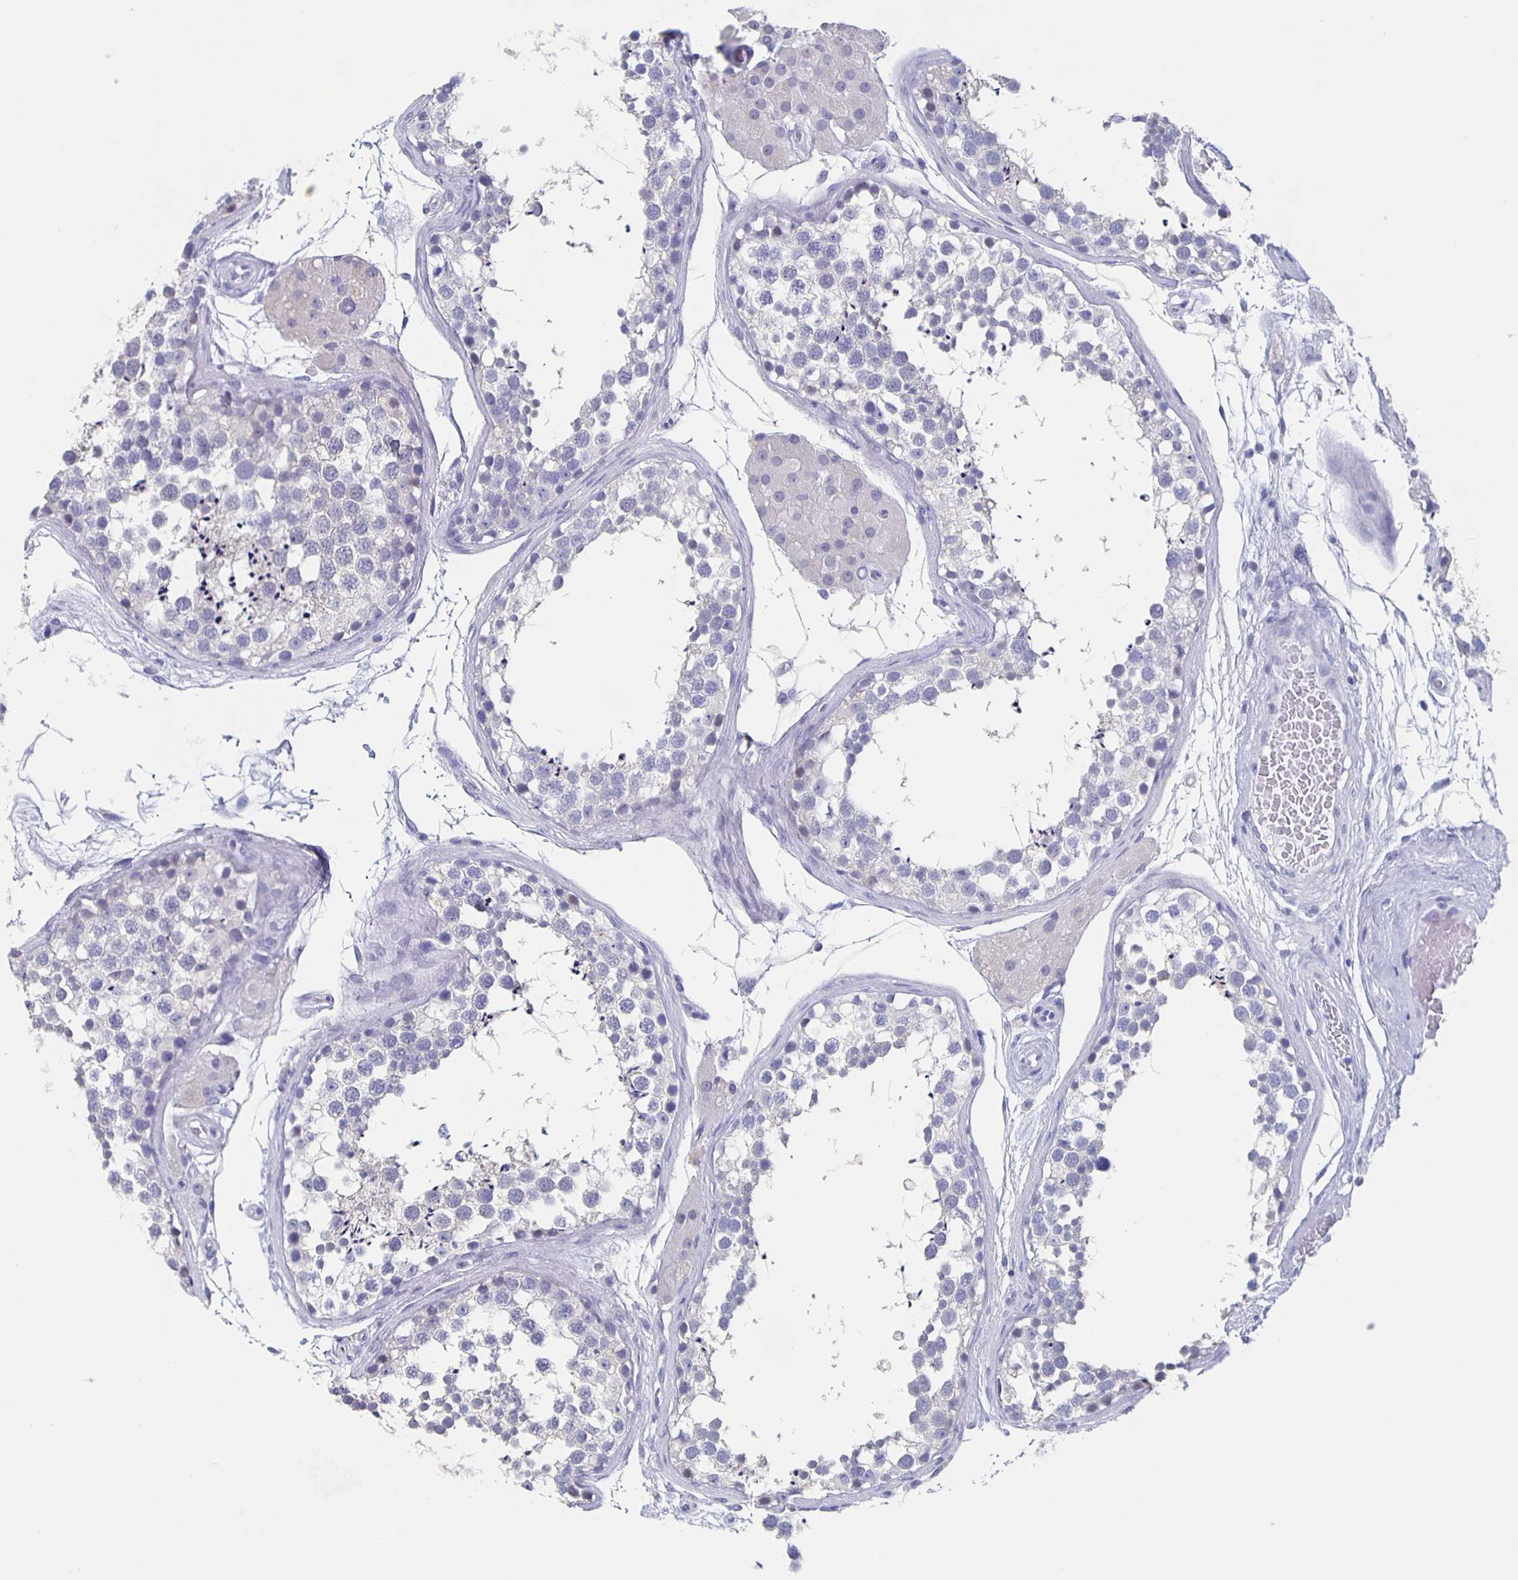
{"staining": {"intensity": "negative", "quantity": "none", "location": "none"}, "tissue": "testis", "cell_type": "Cells in seminiferous ducts", "image_type": "normal", "snomed": [{"axis": "morphology", "description": "Normal tissue, NOS"}, {"axis": "morphology", "description": "Seminoma, NOS"}, {"axis": "topography", "description": "Testis"}], "caption": "High power microscopy micrograph of an immunohistochemistry (IHC) photomicrograph of normal testis, revealing no significant positivity in cells in seminiferous ducts.", "gene": "SLC34A2", "patient": {"sex": "male", "age": 65}}